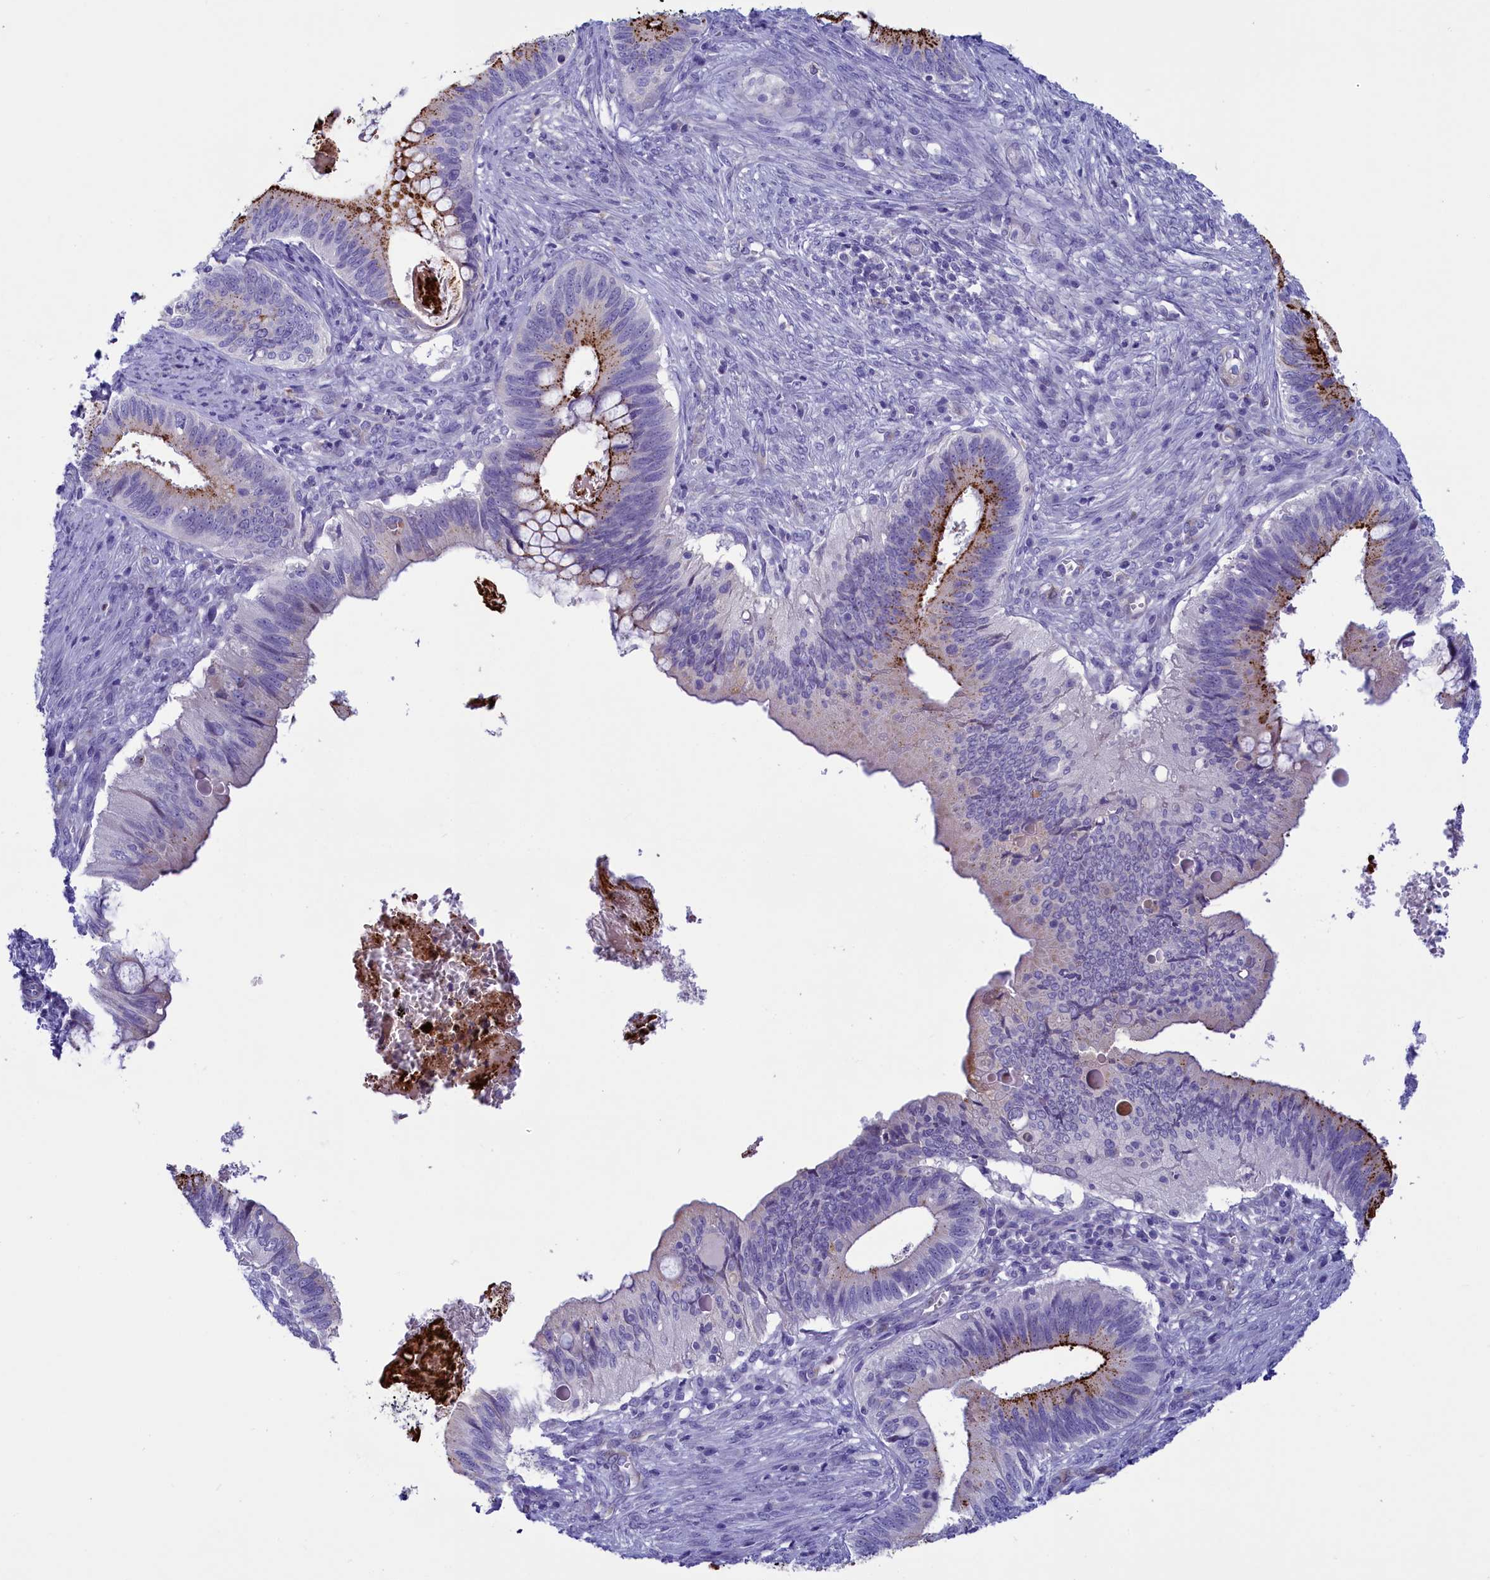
{"staining": {"intensity": "strong", "quantity": "25%-75%", "location": "cytoplasmic/membranous"}, "tissue": "cervical cancer", "cell_type": "Tumor cells", "image_type": "cancer", "snomed": [{"axis": "morphology", "description": "Adenocarcinoma, NOS"}, {"axis": "topography", "description": "Cervix"}], "caption": "This image exhibits immunohistochemistry staining of cervical cancer, with high strong cytoplasmic/membranous positivity in about 25%-75% of tumor cells.", "gene": "LOXL1", "patient": {"sex": "female", "age": 42}}